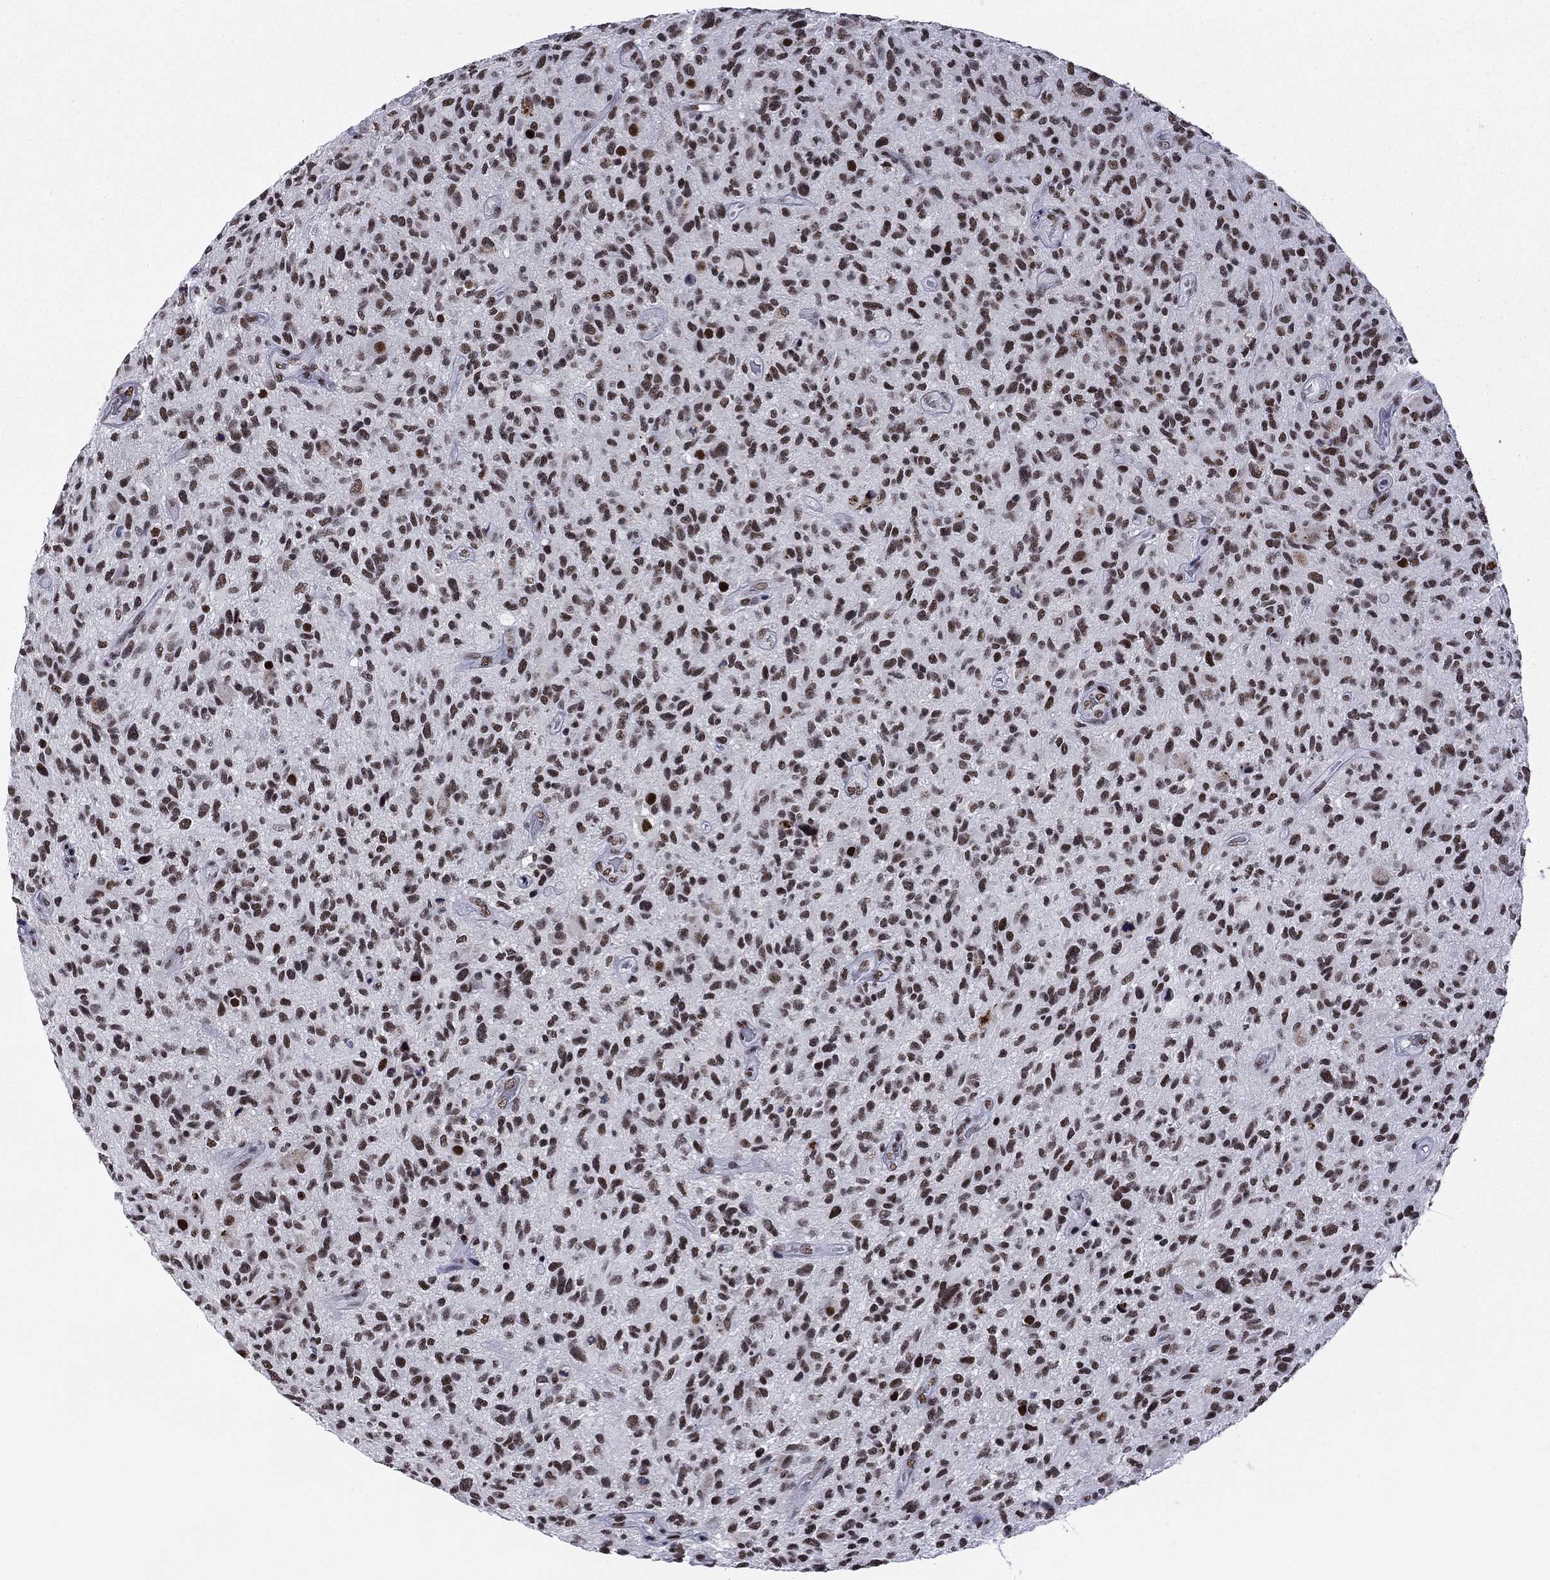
{"staining": {"intensity": "moderate", "quantity": "25%-75%", "location": "nuclear"}, "tissue": "glioma", "cell_type": "Tumor cells", "image_type": "cancer", "snomed": [{"axis": "morphology", "description": "Glioma, malignant, High grade"}, {"axis": "topography", "description": "Brain"}], "caption": "Immunohistochemistry staining of glioma, which demonstrates medium levels of moderate nuclear positivity in approximately 25%-75% of tumor cells indicating moderate nuclear protein staining. The staining was performed using DAB (3,3'-diaminobenzidine) (brown) for protein detection and nuclei were counterstained in hematoxylin (blue).", "gene": "ETV5", "patient": {"sex": "male", "age": 47}}